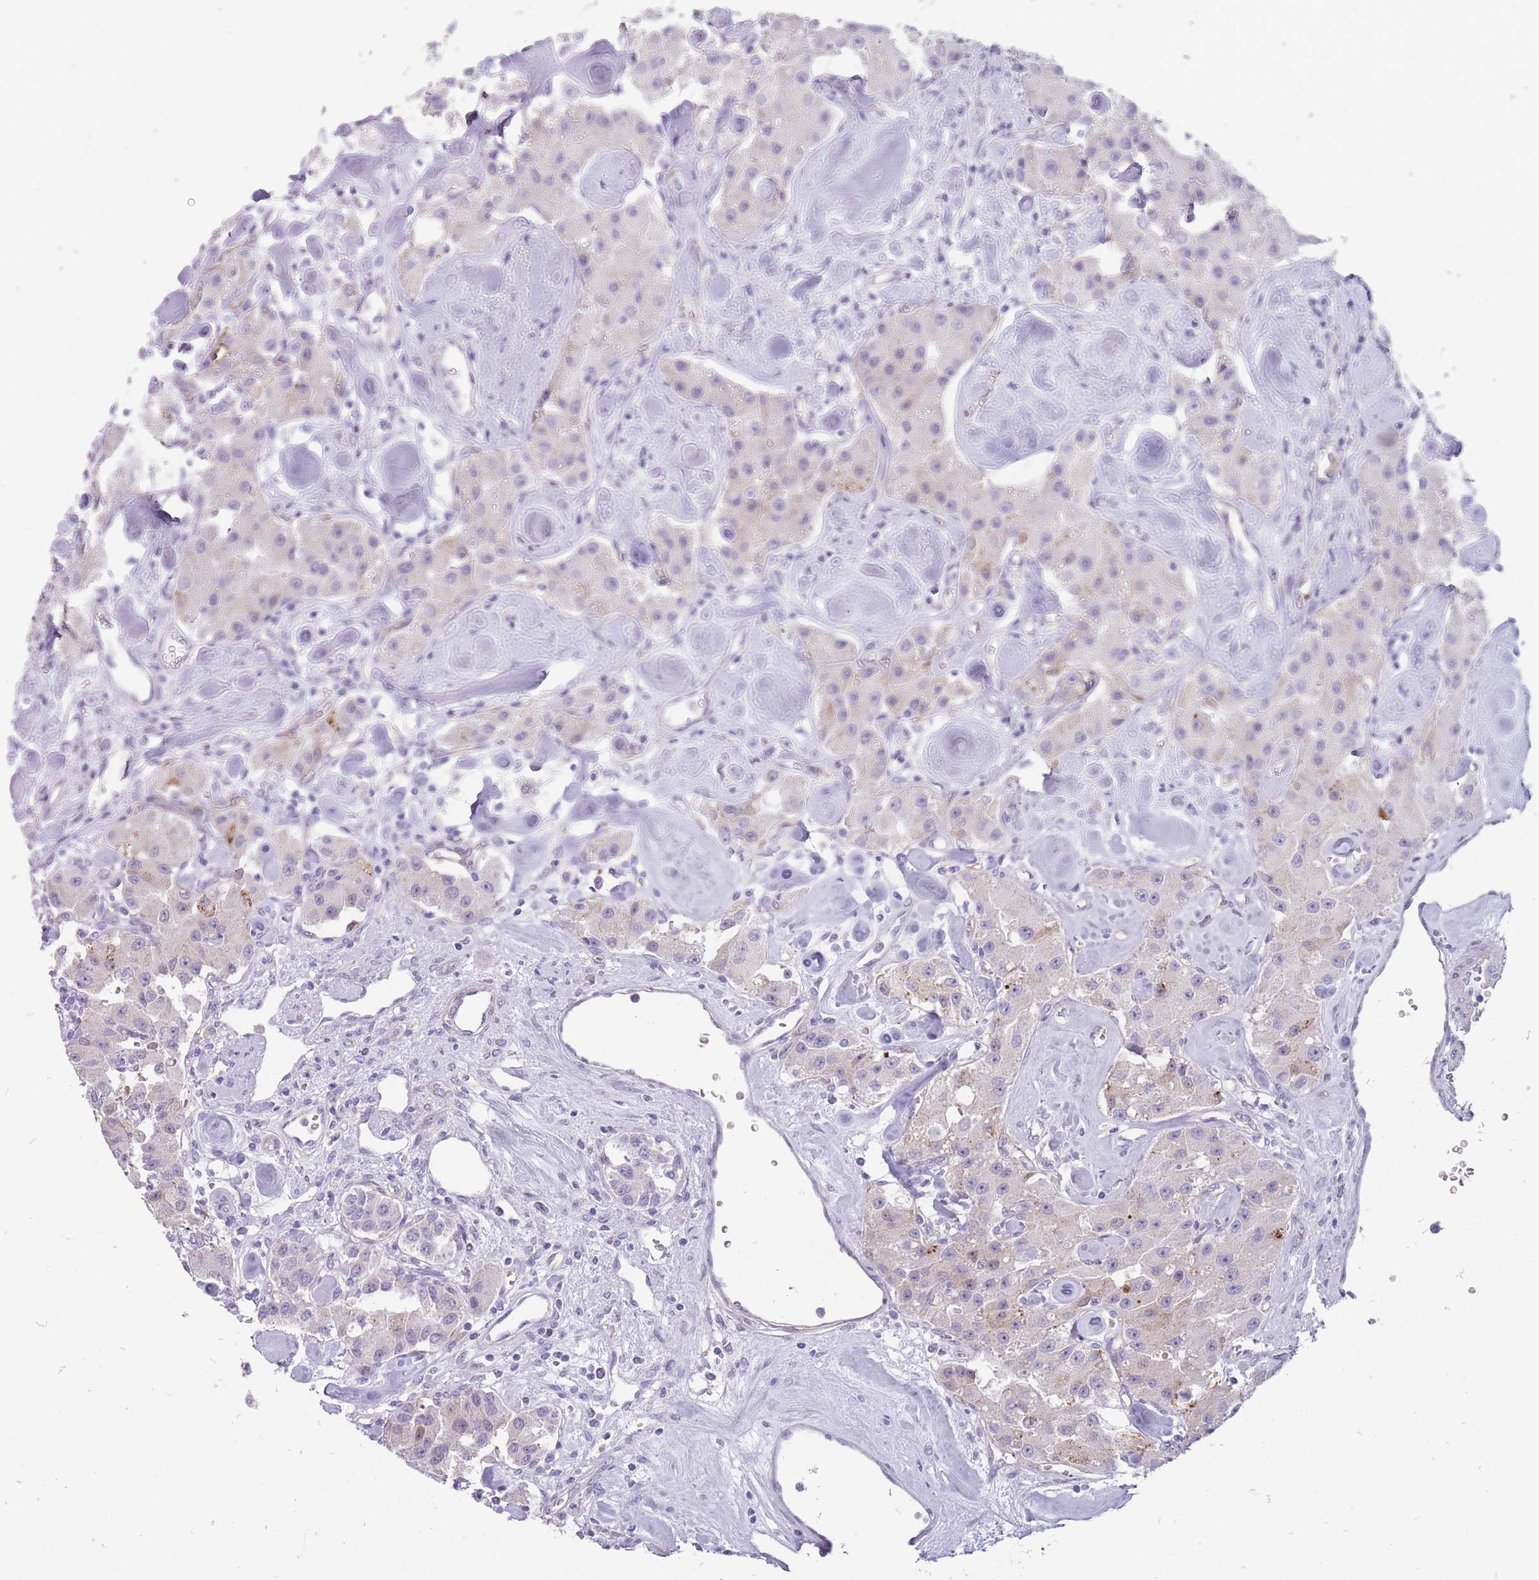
{"staining": {"intensity": "weak", "quantity": "<25%", "location": "cytoplasmic/membranous"}, "tissue": "carcinoid", "cell_type": "Tumor cells", "image_type": "cancer", "snomed": [{"axis": "morphology", "description": "Carcinoid, malignant, NOS"}, {"axis": "topography", "description": "Pancreas"}], "caption": "This is an immunohistochemistry histopathology image of human carcinoid (malignant). There is no staining in tumor cells.", "gene": "ERICH4", "patient": {"sex": "male", "age": 41}}